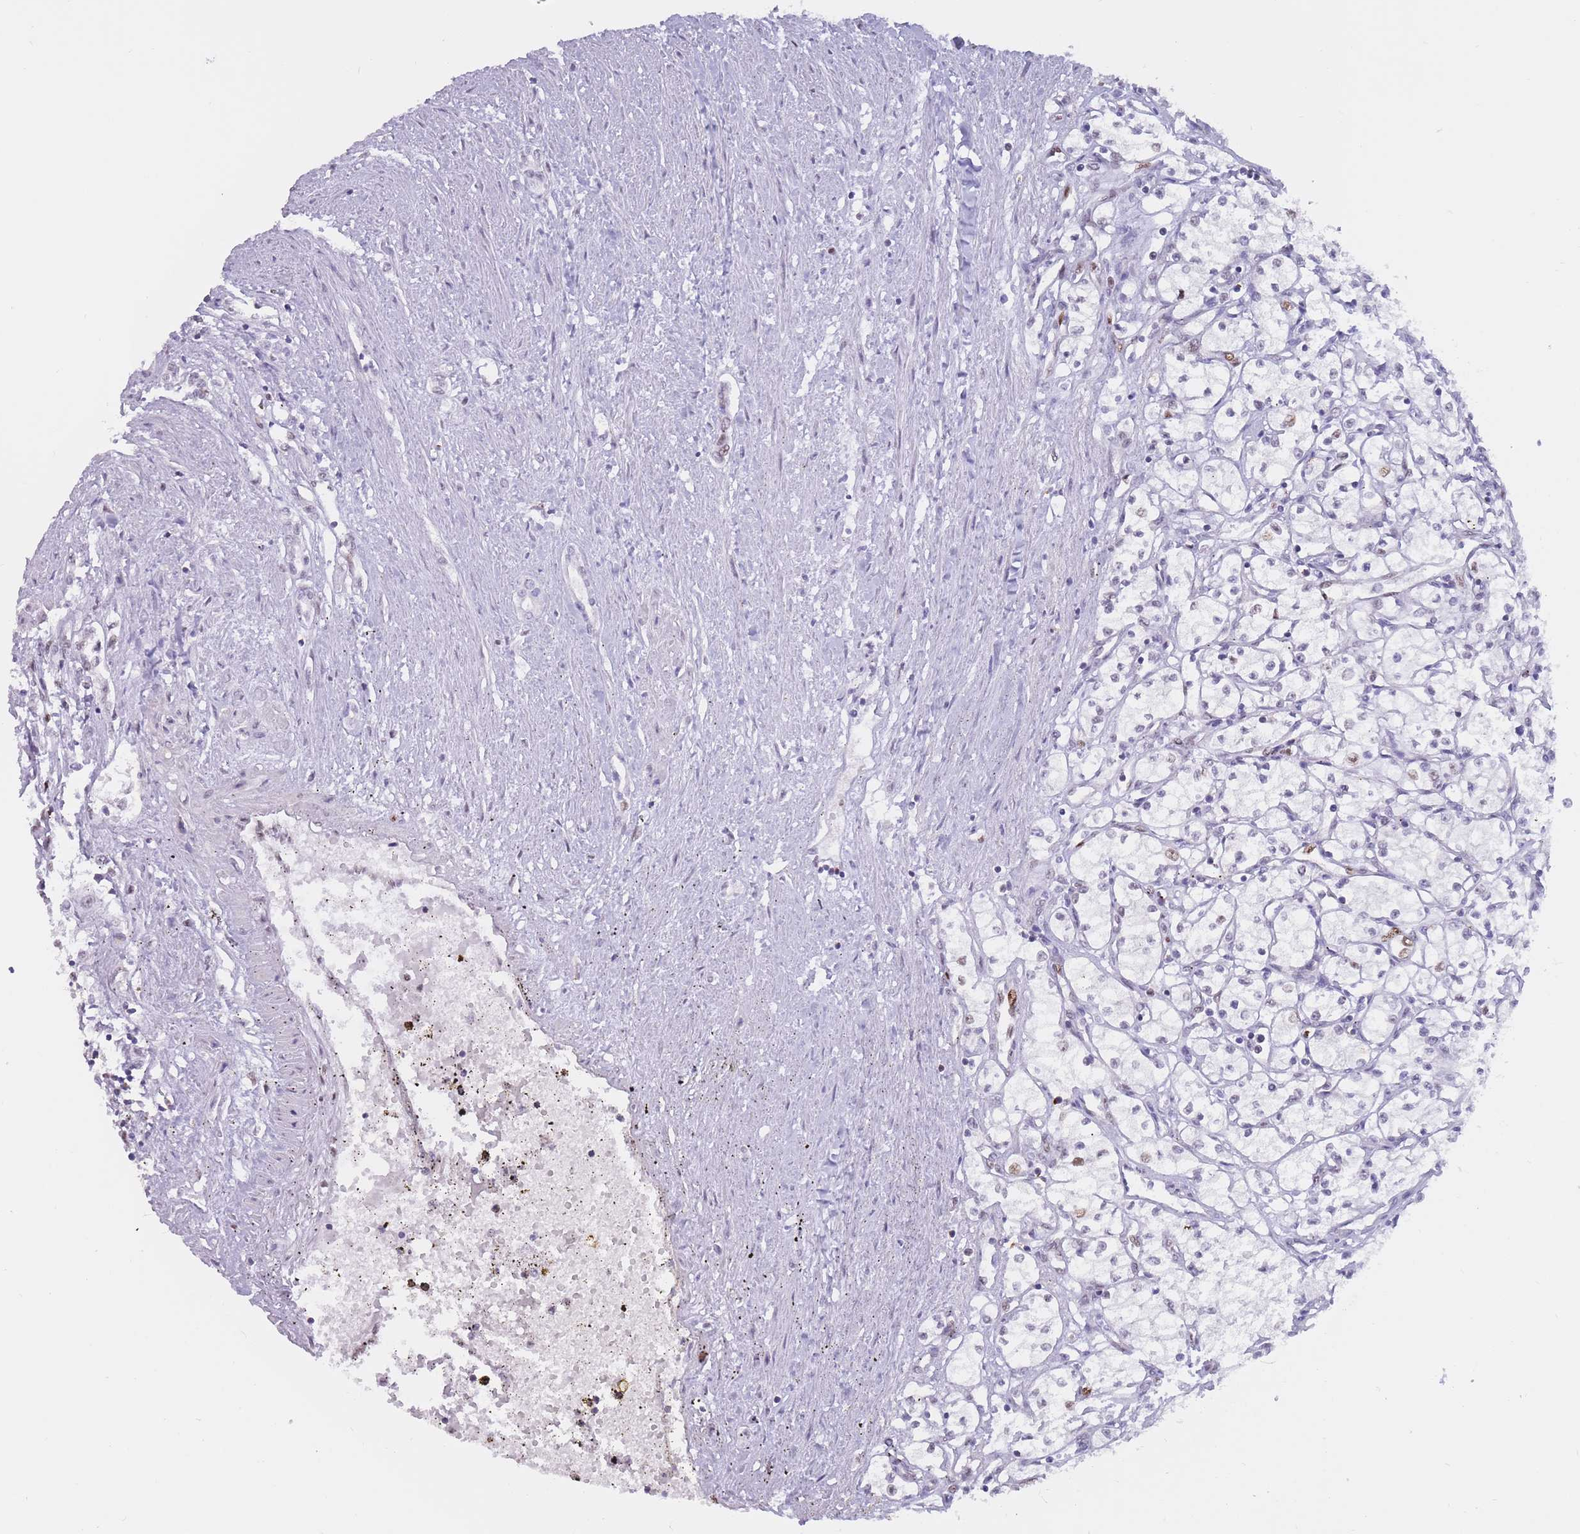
{"staining": {"intensity": "negative", "quantity": "none", "location": "none"}, "tissue": "renal cancer", "cell_type": "Tumor cells", "image_type": "cancer", "snomed": [{"axis": "morphology", "description": "Adenocarcinoma, NOS"}, {"axis": "topography", "description": "Kidney"}], "caption": "This image is of renal cancer (adenocarcinoma) stained with immunohistochemistry (IHC) to label a protein in brown with the nuclei are counter-stained blue. There is no staining in tumor cells.", "gene": "NASP", "patient": {"sex": "male", "age": 59}}